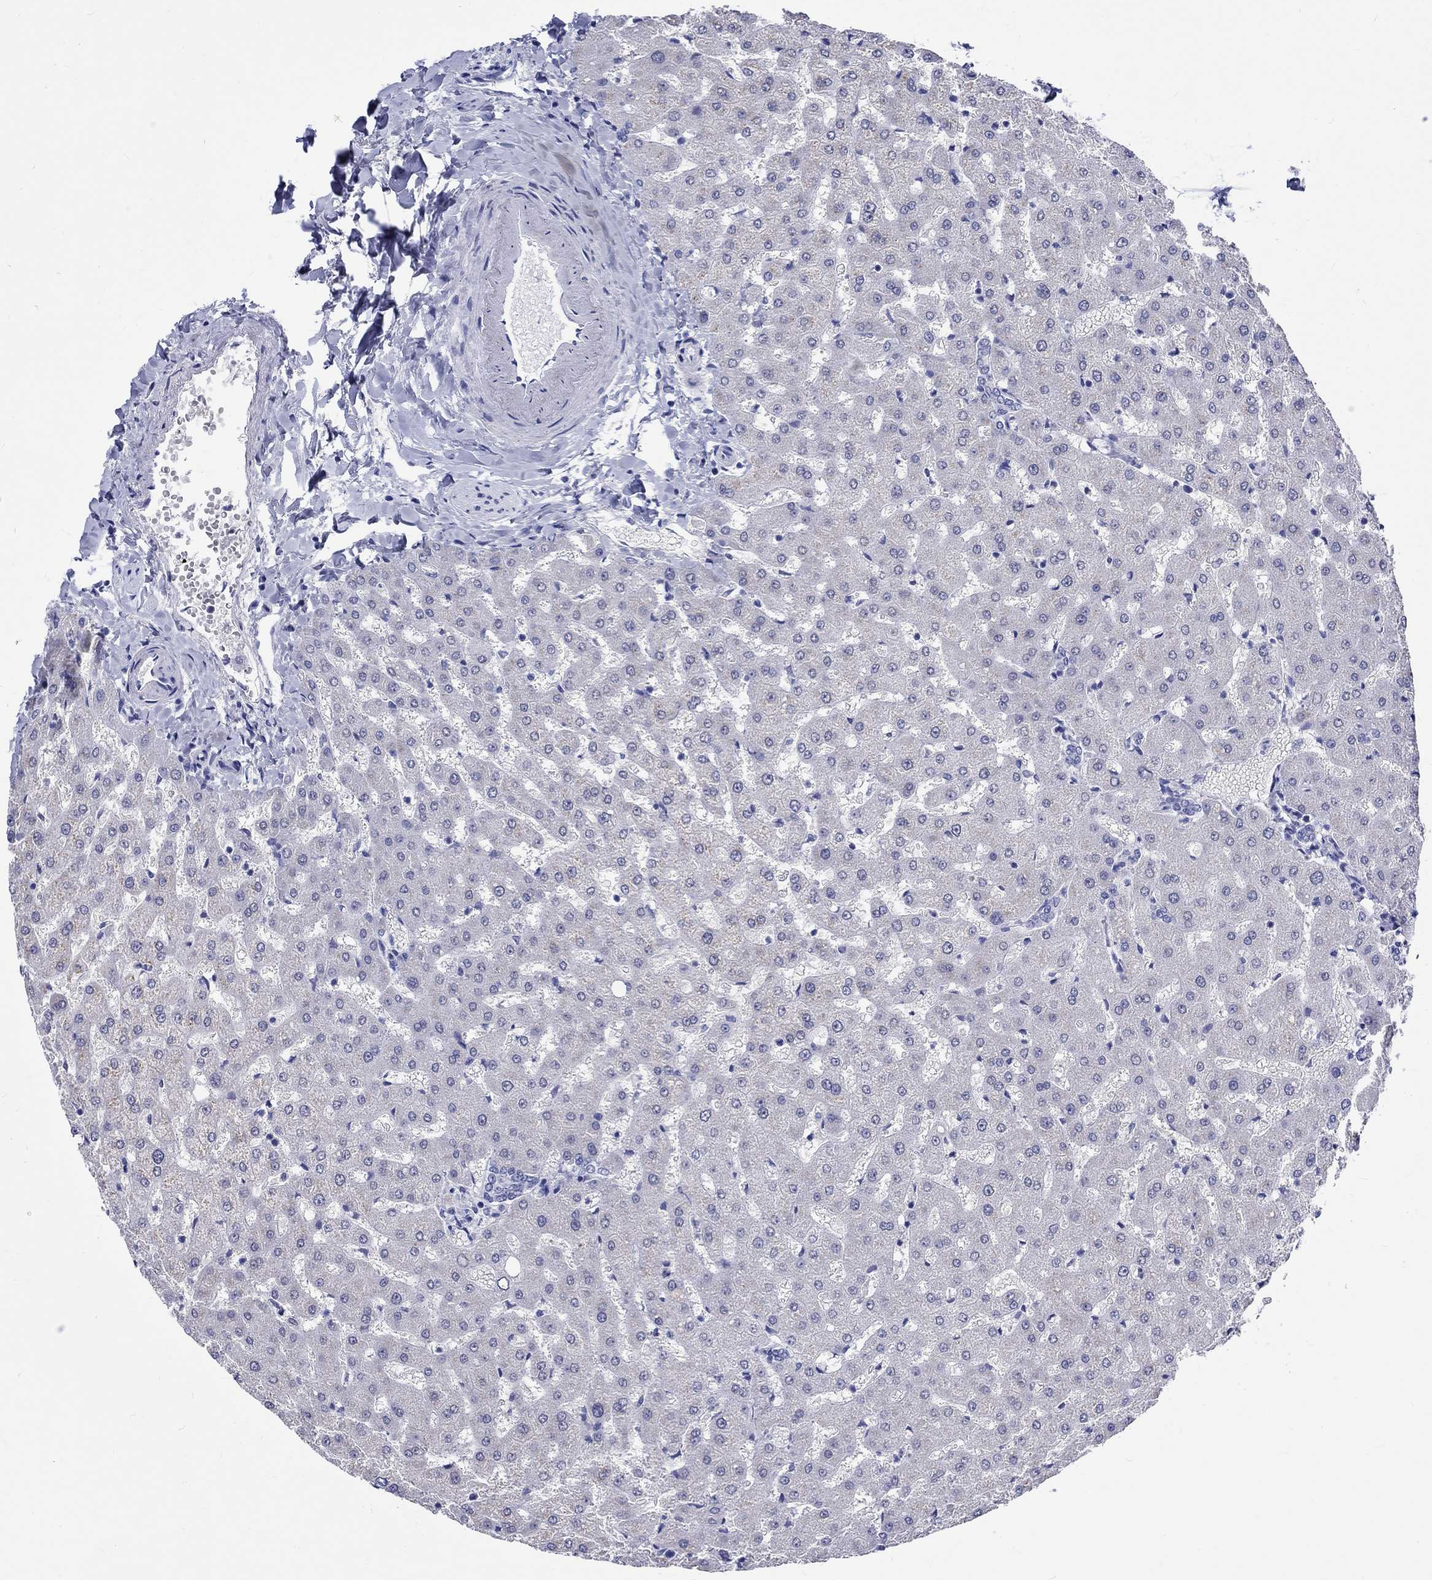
{"staining": {"intensity": "negative", "quantity": "none", "location": "none"}, "tissue": "liver", "cell_type": "Cholangiocytes", "image_type": "normal", "snomed": [{"axis": "morphology", "description": "Normal tissue, NOS"}, {"axis": "topography", "description": "Liver"}], "caption": "The image reveals no significant positivity in cholangiocytes of liver. (DAB (3,3'-diaminobenzidine) immunohistochemistry (IHC), high magnification).", "gene": "SH2D7", "patient": {"sex": "female", "age": 50}}